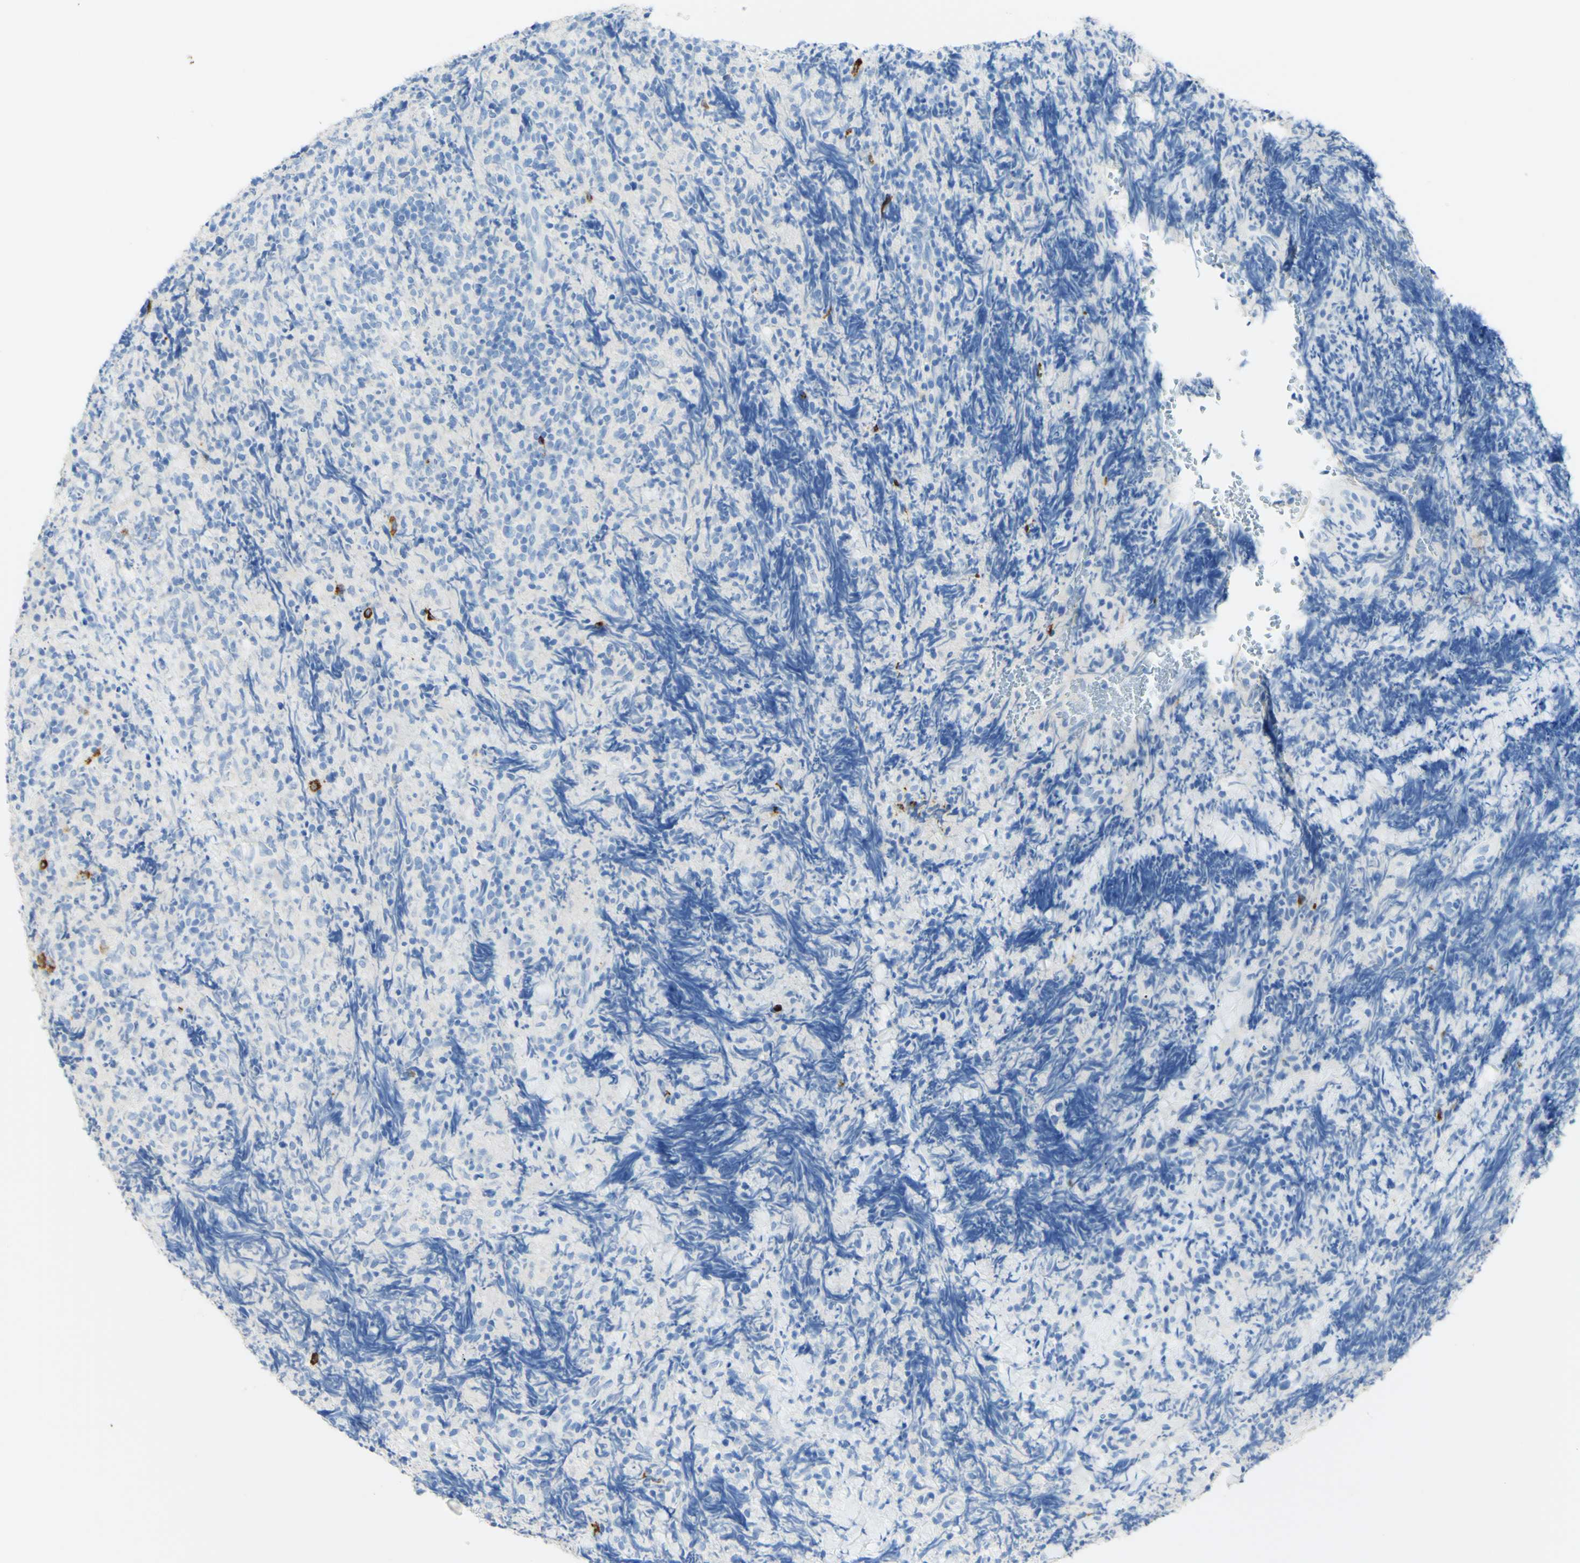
{"staining": {"intensity": "negative", "quantity": "none", "location": "none"}, "tissue": "lymphoma", "cell_type": "Tumor cells", "image_type": "cancer", "snomed": [{"axis": "morphology", "description": "Malignant lymphoma, non-Hodgkin's type, High grade"}, {"axis": "topography", "description": "Tonsil"}], "caption": "A histopathology image of lymphoma stained for a protein reveals no brown staining in tumor cells.", "gene": "PIGR", "patient": {"sex": "female", "age": 36}}